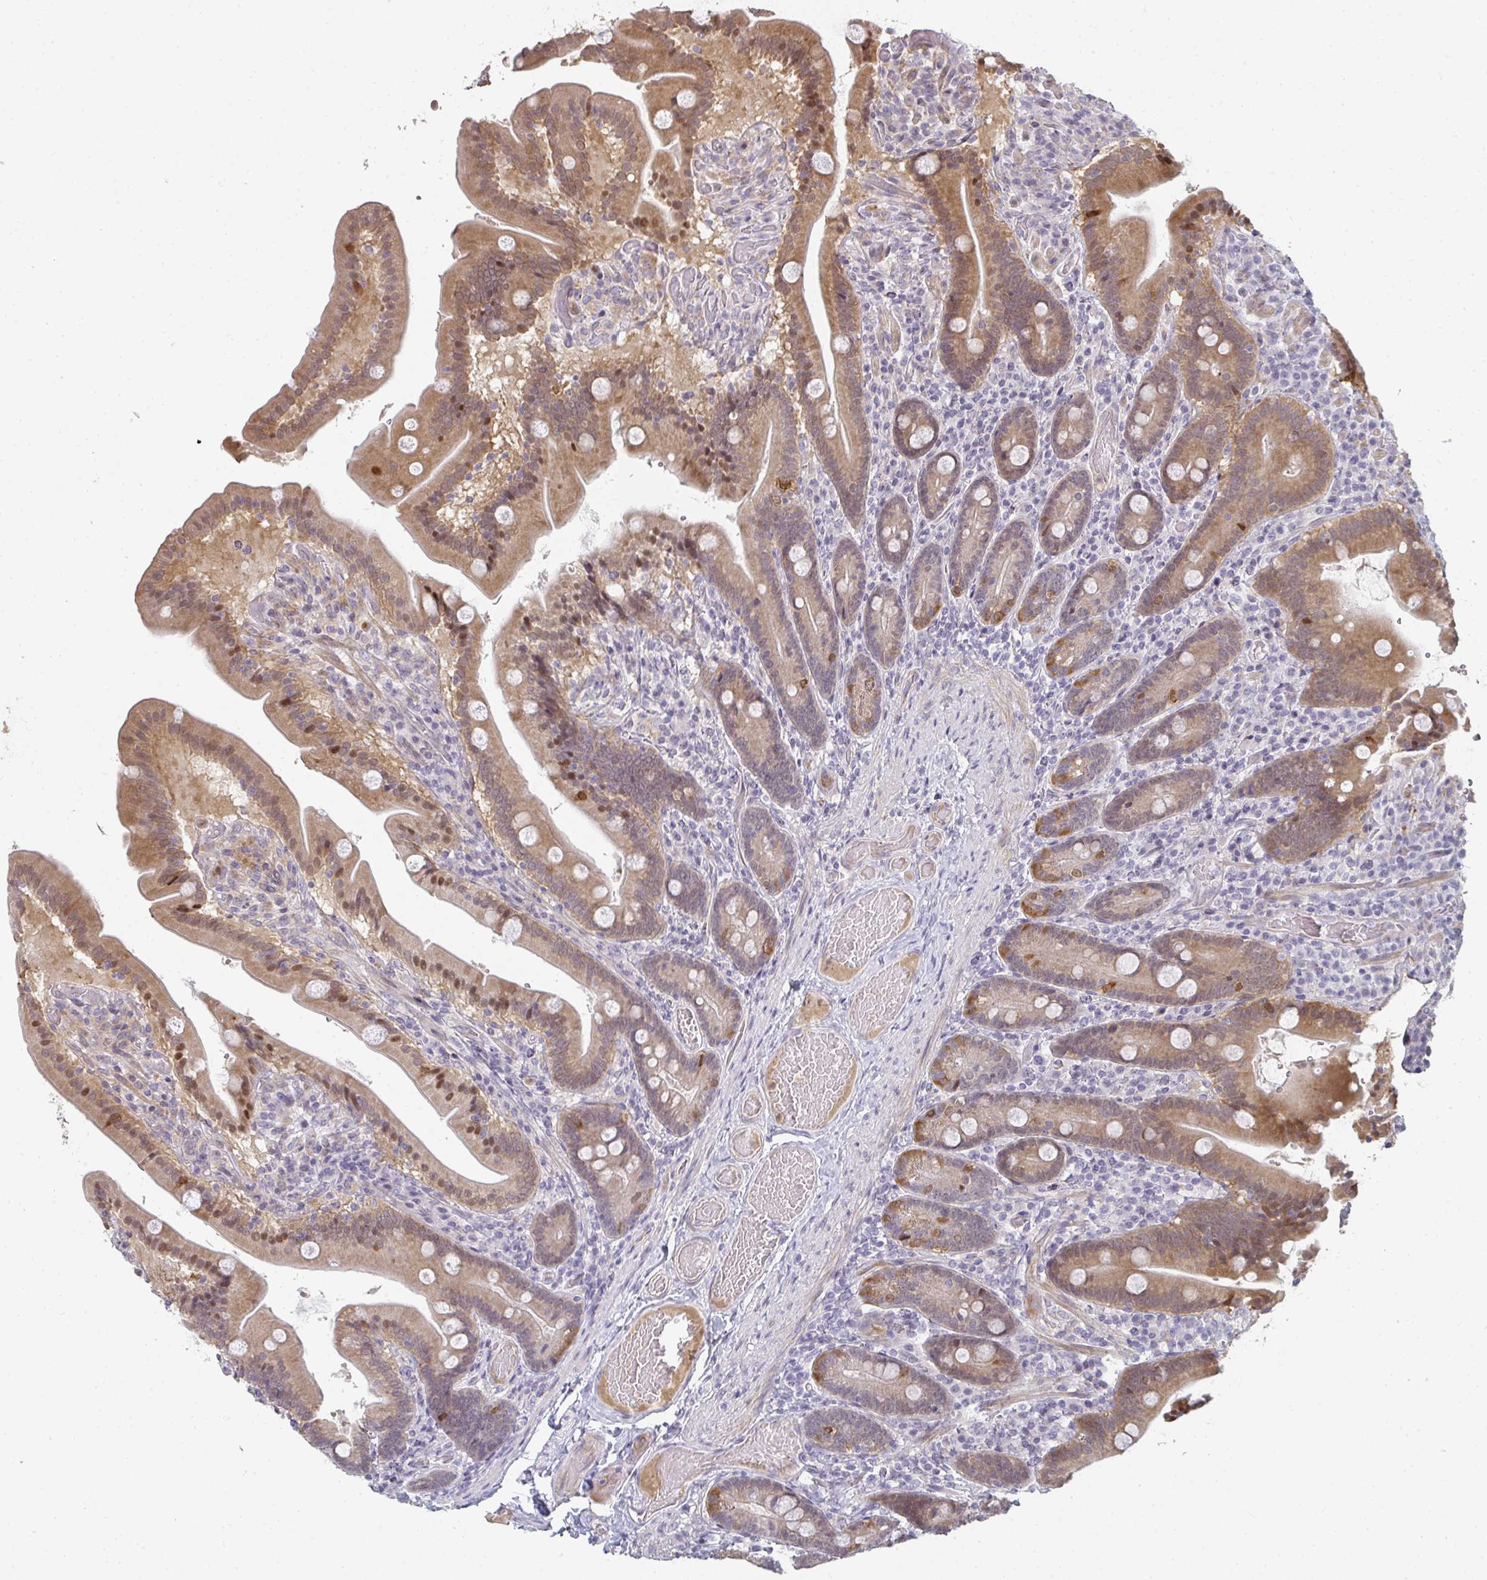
{"staining": {"intensity": "moderate", "quantity": ">75%", "location": "cytoplasmic/membranous,nuclear"}, "tissue": "duodenum", "cell_type": "Glandular cells", "image_type": "normal", "snomed": [{"axis": "morphology", "description": "Normal tissue, NOS"}, {"axis": "topography", "description": "Duodenum"}], "caption": "Brown immunohistochemical staining in benign duodenum displays moderate cytoplasmic/membranous,nuclear expression in approximately >75% of glandular cells.", "gene": "A1CF", "patient": {"sex": "female", "age": 62}}